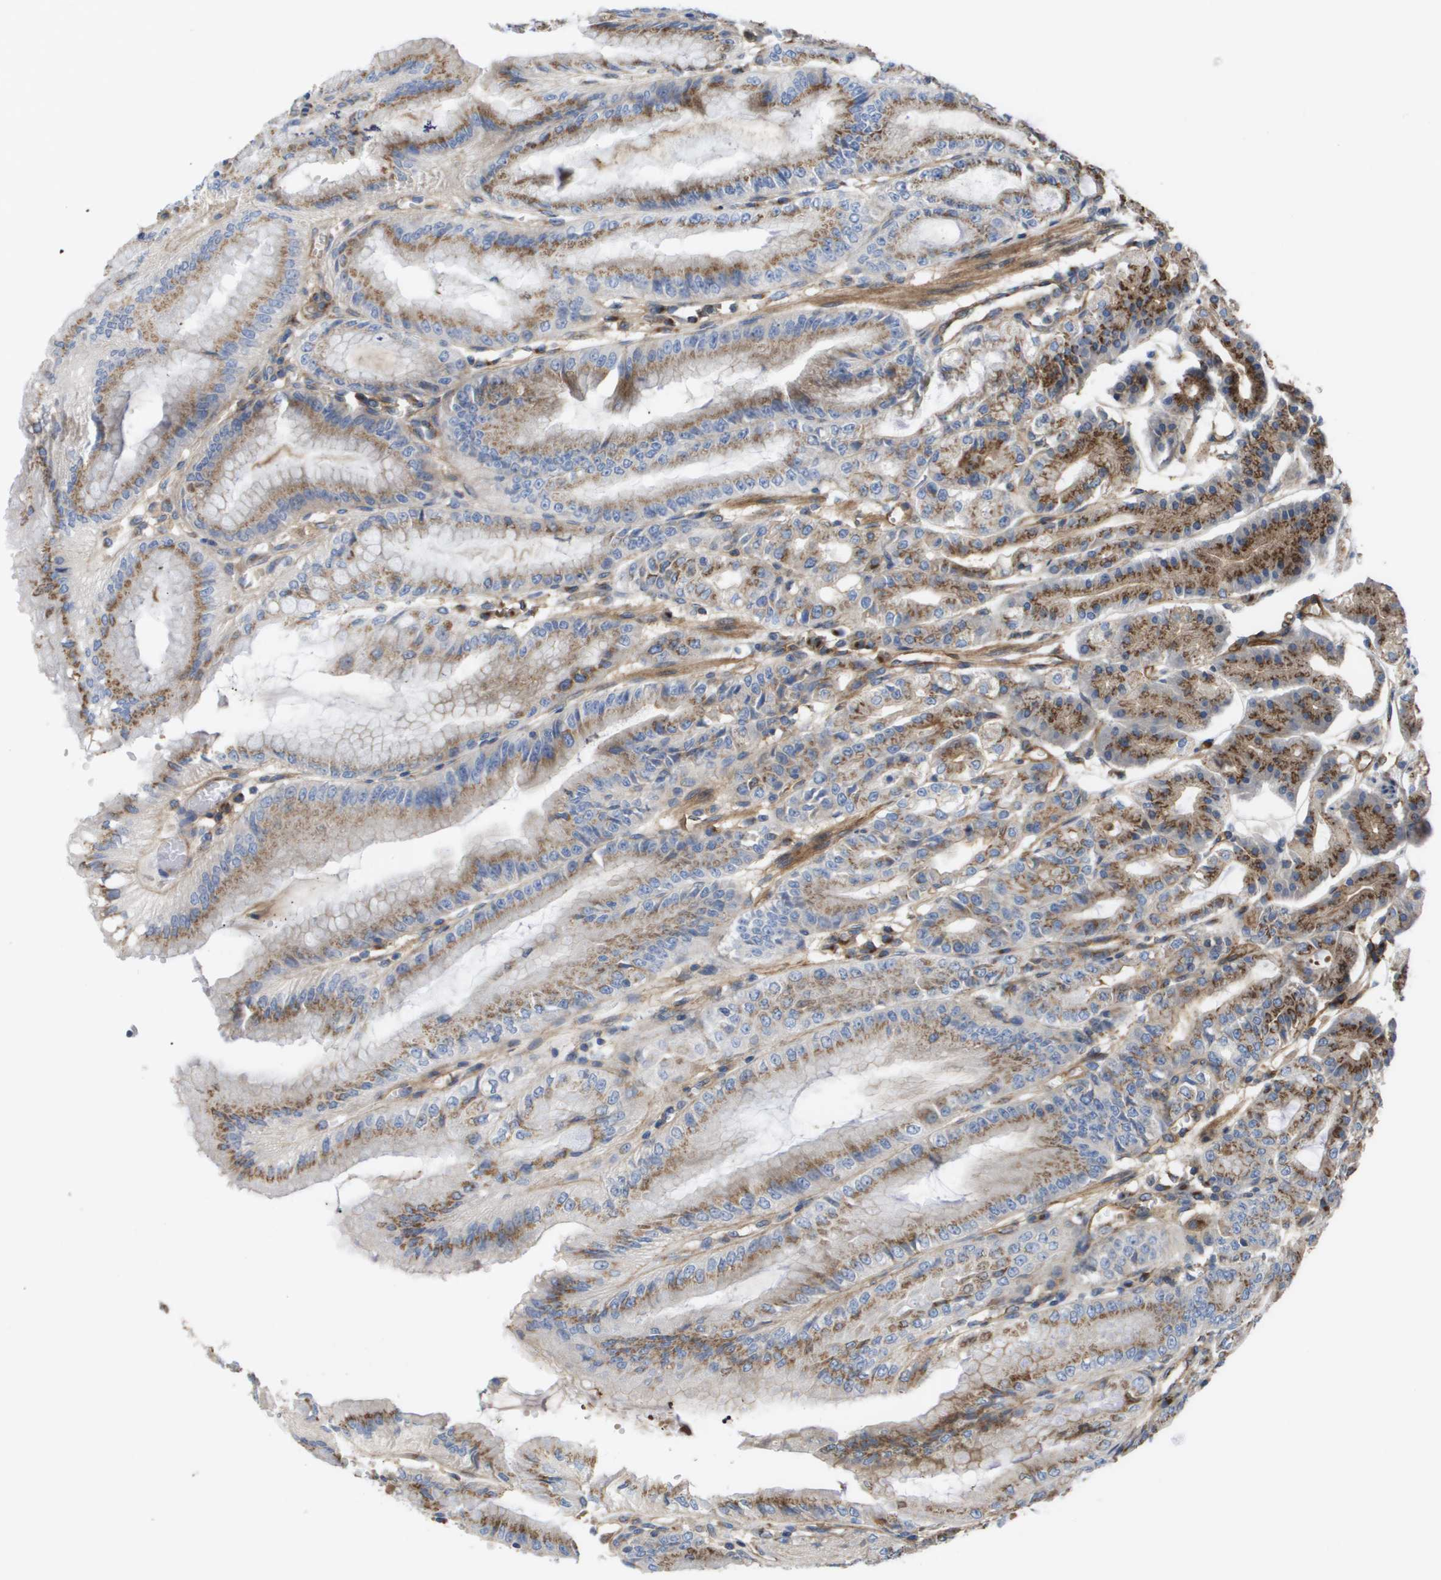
{"staining": {"intensity": "moderate", "quantity": ">75%", "location": "cytoplasmic/membranous"}, "tissue": "stomach", "cell_type": "Glandular cells", "image_type": "normal", "snomed": [{"axis": "morphology", "description": "Normal tissue, NOS"}, {"axis": "topography", "description": "Stomach, lower"}], "caption": "Brown immunohistochemical staining in benign human stomach demonstrates moderate cytoplasmic/membranous positivity in approximately >75% of glandular cells. (IHC, brightfield microscopy, high magnification).", "gene": "BST2", "patient": {"sex": "male", "age": 71}}